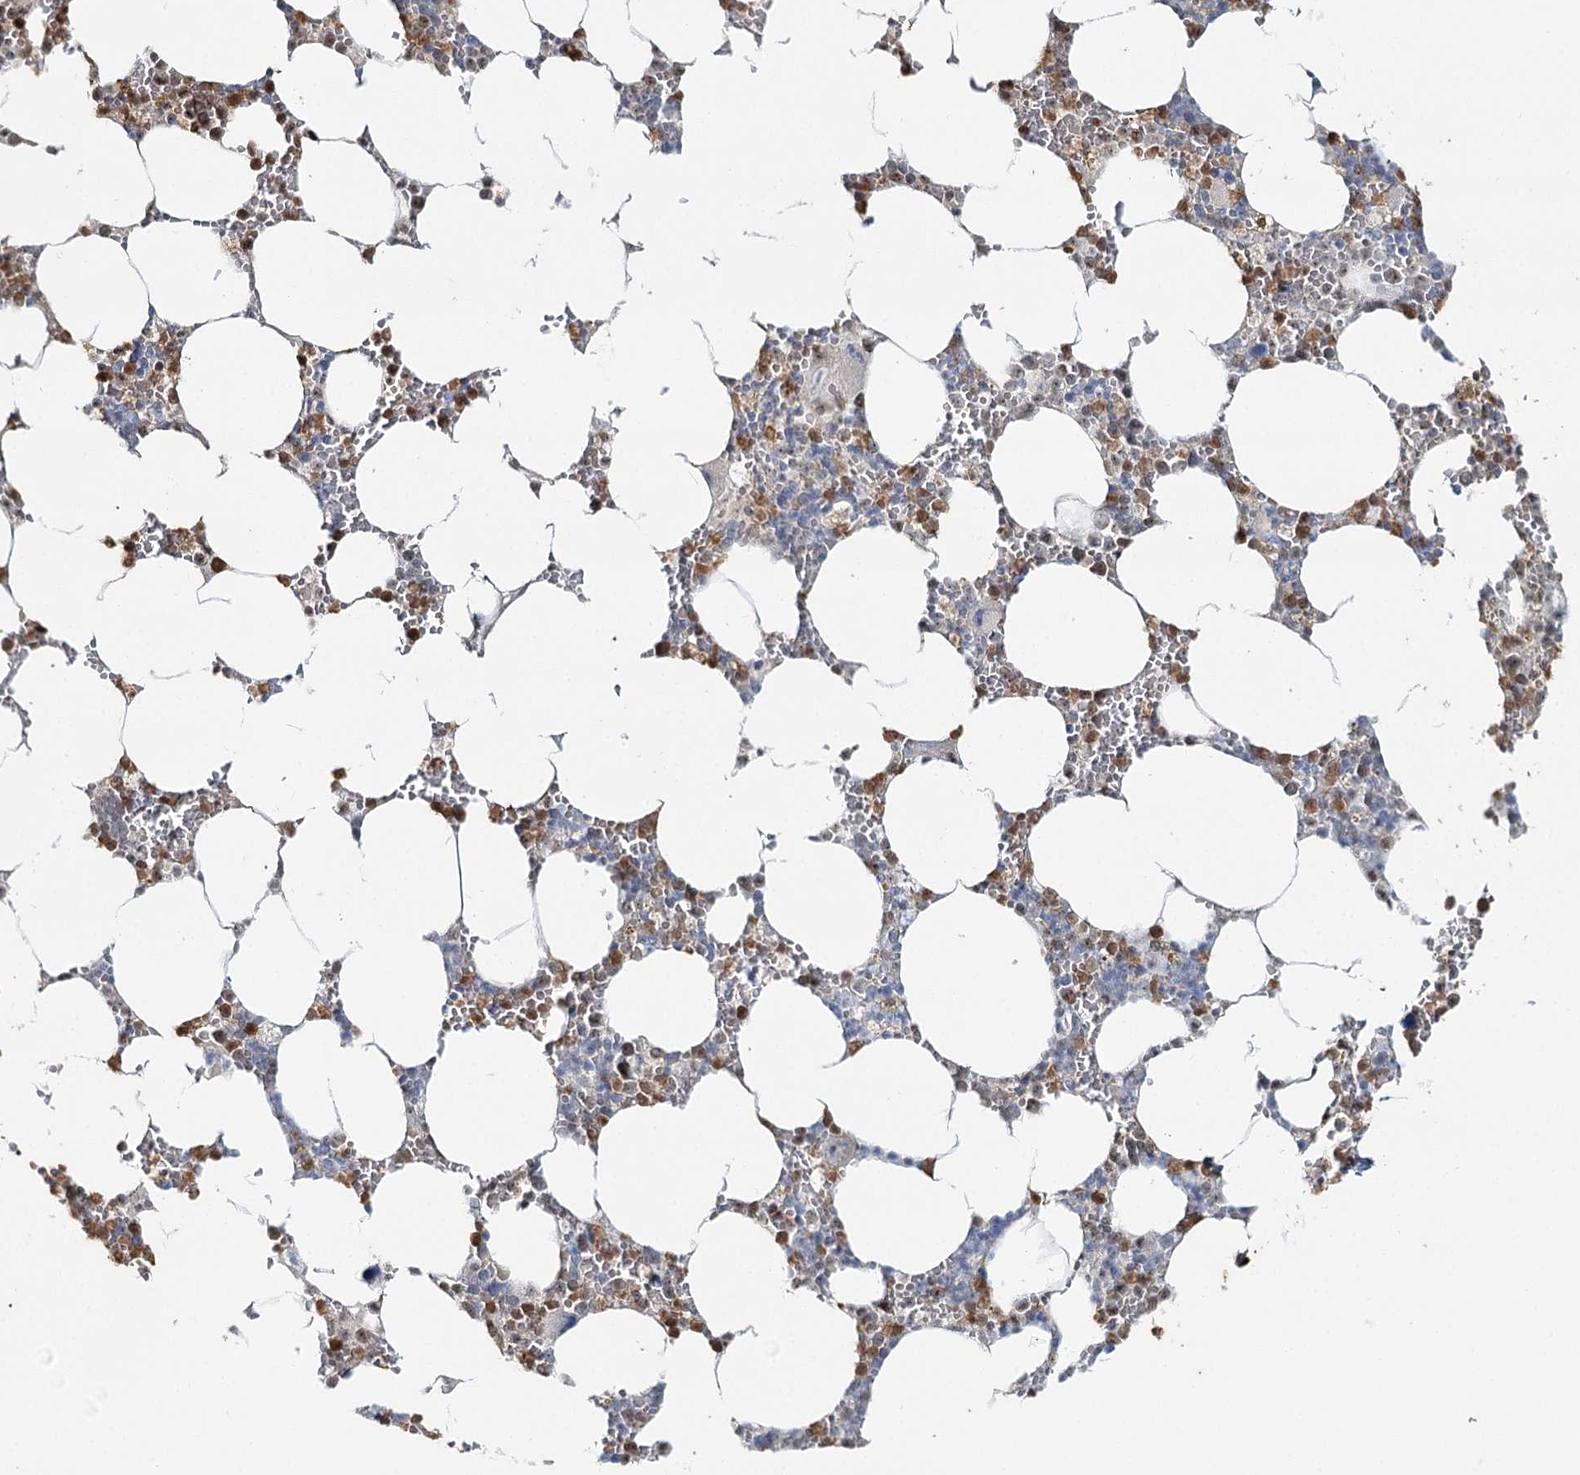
{"staining": {"intensity": "moderate", "quantity": "25%-75%", "location": "cytoplasmic/membranous"}, "tissue": "bone marrow", "cell_type": "Hematopoietic cells", "image_type": "normal", "snomed": [{"axis": "morphology", "description": "Normal tissue, NOS"}, {"axis": "topography", "description": "Bone marrow"}], "caption": "Benign bone marrow shows moderate cytoplasmic/membranous positivity in about 25%-75% of hematopoietic cells.", "gene": "ATAD1", "patient": {"sex": "male", "age": 70}}